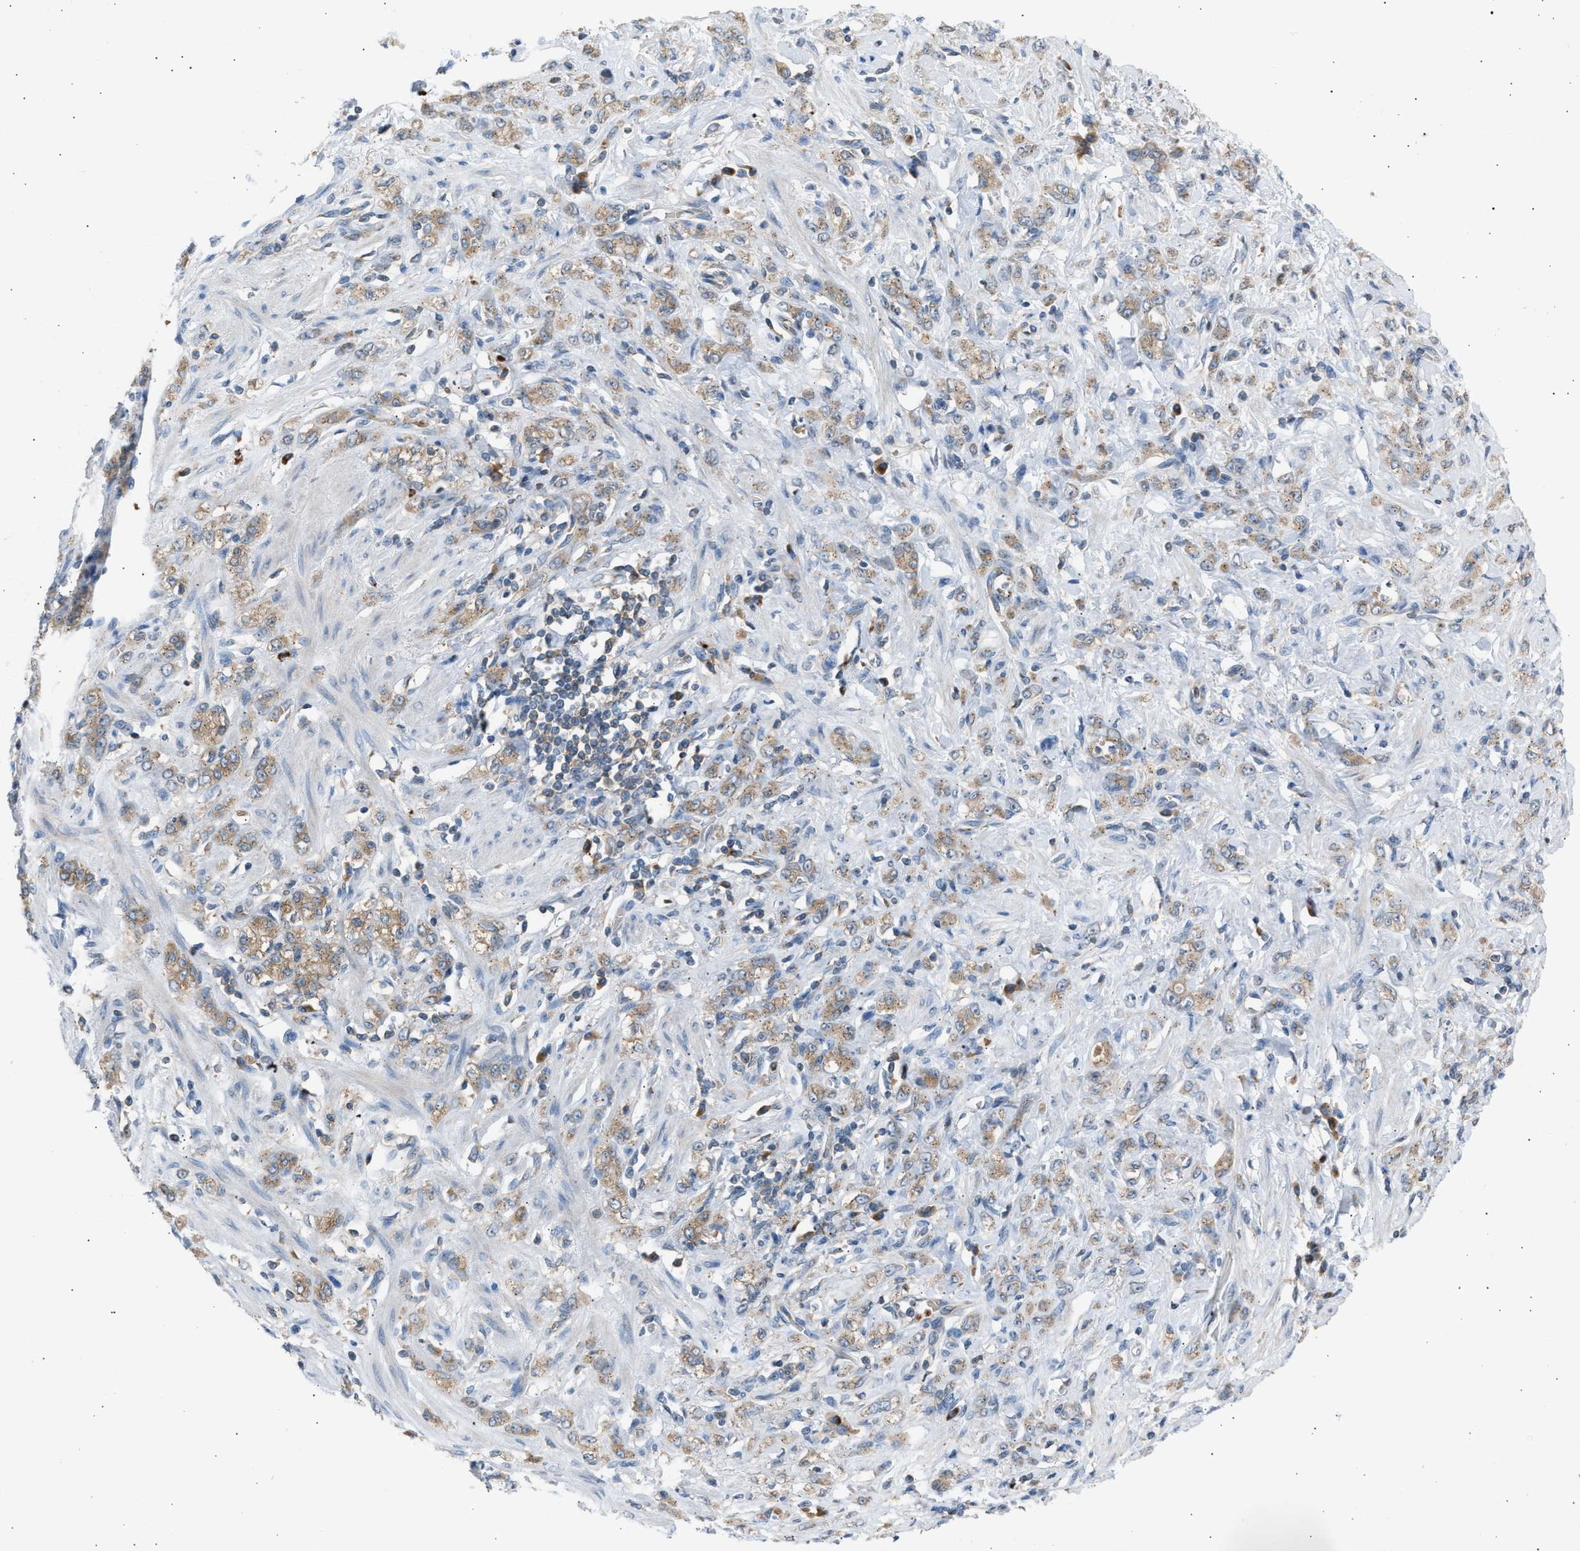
{"staining": {"intensity": "weak", "quantity": ">75%", "location": "cytoplasmic/membranous"}, "tissue": "stomach cancer", "cell_type": "Tumor cells", "image_type": "cancer", "snomed": [{"axis": "morphology", "description": "Normal tissue, NOS"}, {"axis": "morphology", "description": "Adenocarcinoma, NOS"}, {"axis": "topography", "description": "Stomach"}], "caption": "There is low levels of weak cytoplasmic/membranous expression in tumor cells of stomach adenocarcinoma, as demonstrated by immunohistochemical staining (brown color).", "gene": "TRIM50", "patient": {"sex": "male", "age": 82}}